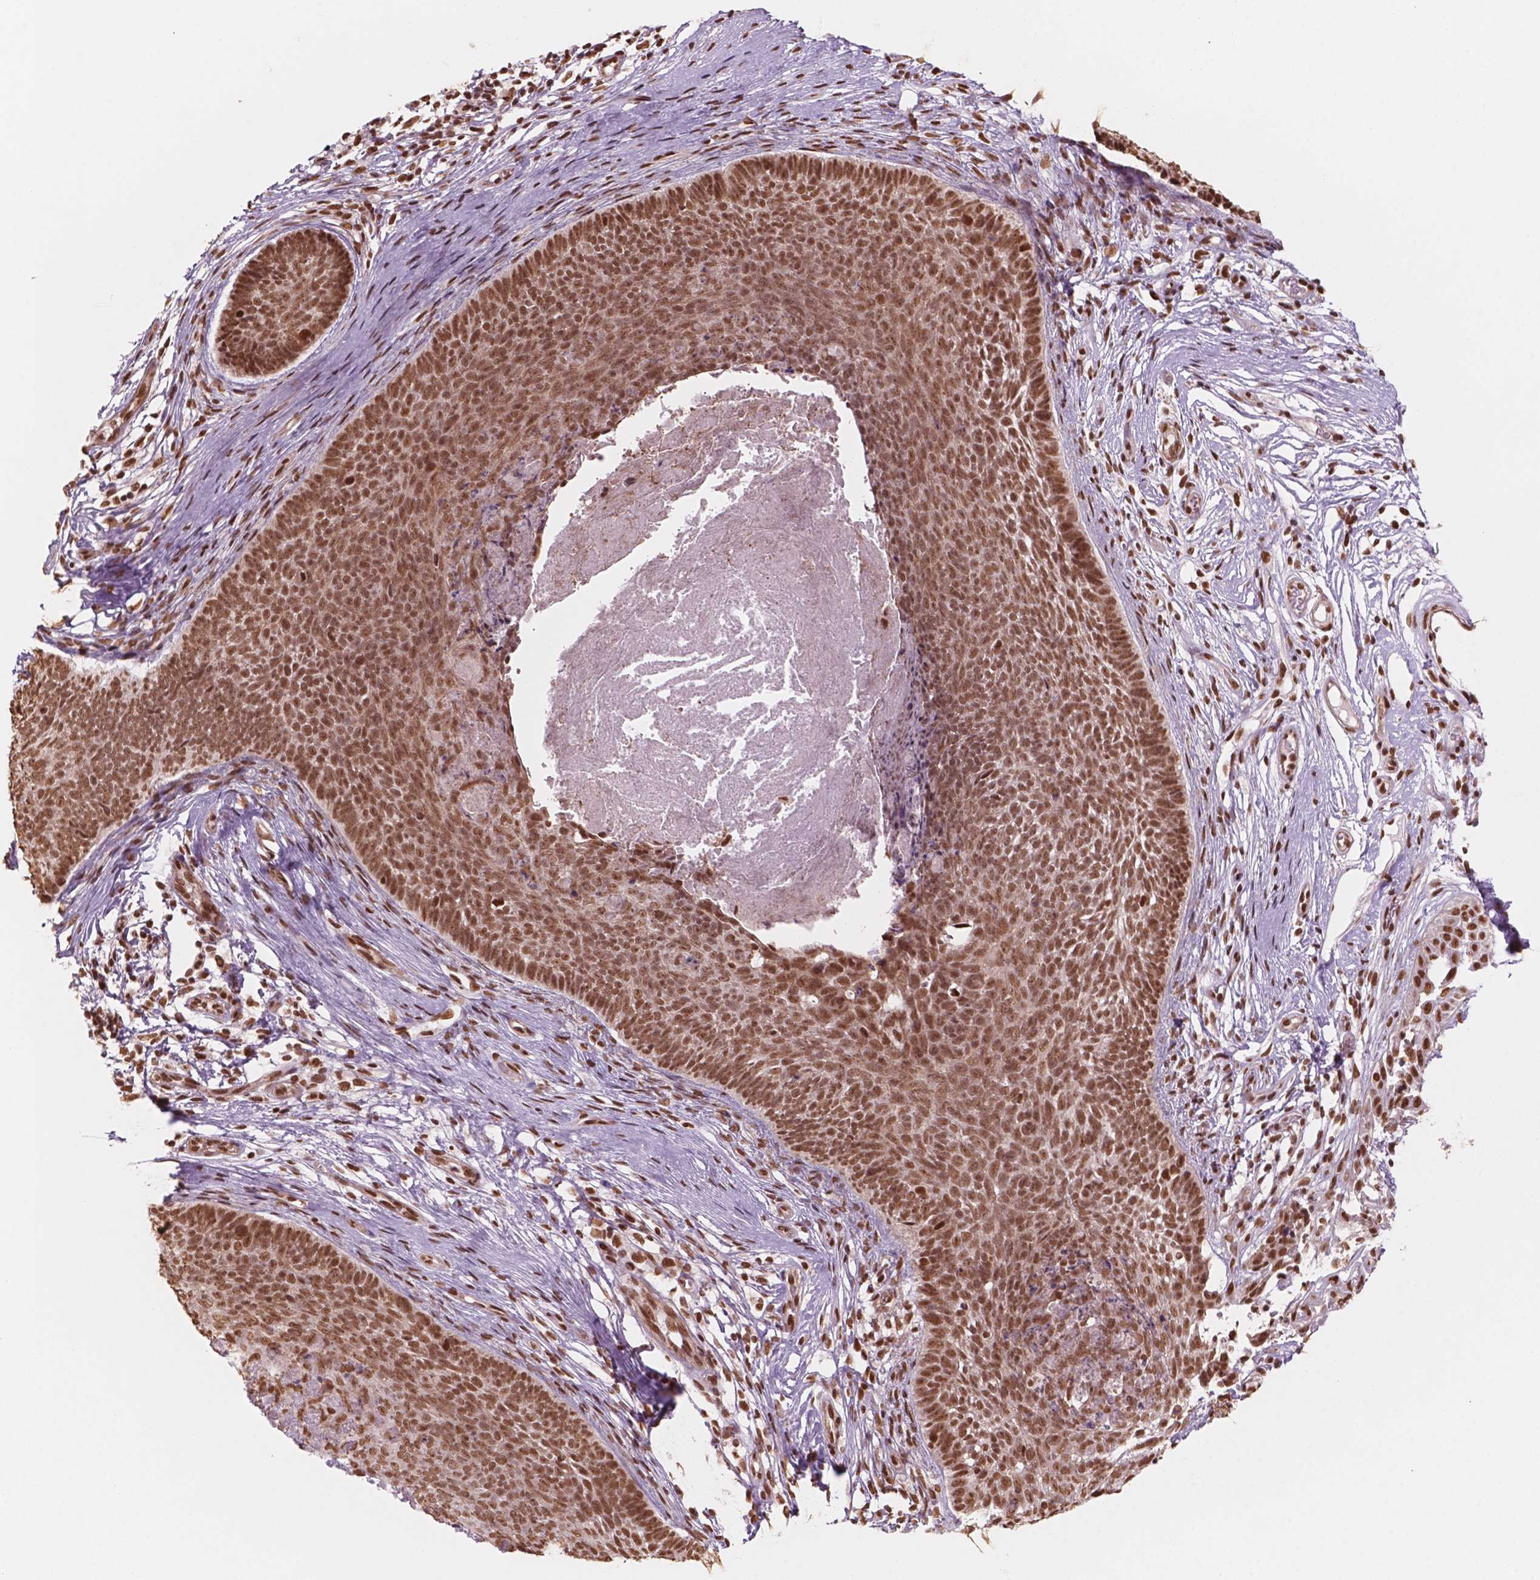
{"staining": {"intensity": "moderate", "quantity": ">75%", "location": "nuclear"}, "tissue": "skin cancer", "cell_type": "Tumor cells", "image_type": "cancer", "snomed": [{"axis": "morphology", "description": "Basal cell carcinoma"}, {"axis": "topography", "description": "Skin"}], "caption": "Basal cell carcinoma (skin) stained with a brown dye displays moderate nuclear positive expression in about >75% of tumor cells.", "gene": "GTF3C5", "patient": {"sex": "male", "age": 85}}